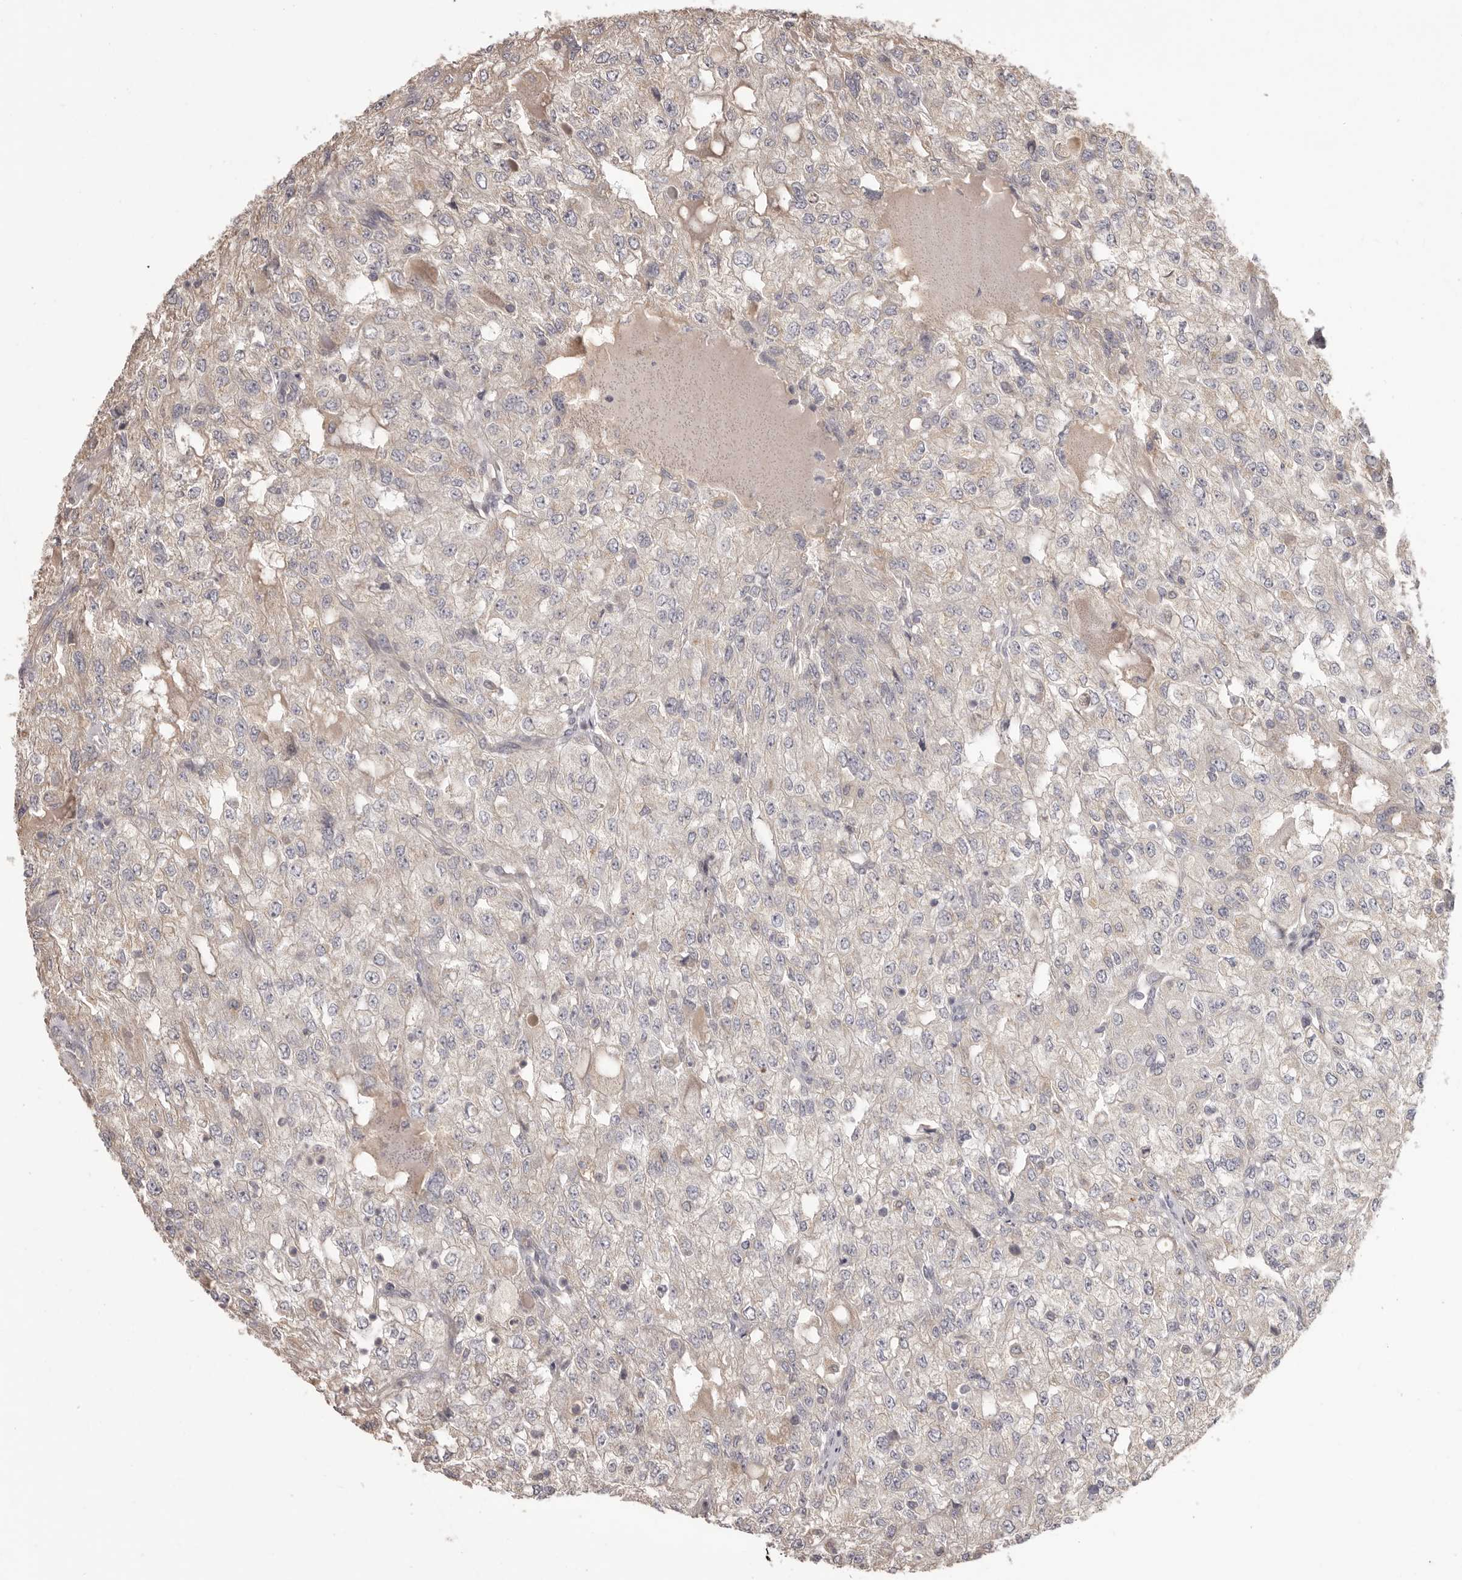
{"staining": {"intensity": "negative", "quantity": "none", "location": "none"}, "tissue": "renal cancer", "cell_type": "Tumor cells", "image_type": "cancer", "snomed": [{"axis": "morphology", "description": "Adenocarcinoma, NOS"}, {"axis": "topography", "description": "Kidney"}], "caption": "A histopathology image of renal cancer (adenocarcinoma) stained for a protein displays no brown staining in tumor cells.", "gene": "HRH1", "patient": {"sex": "female", "age": 54}}